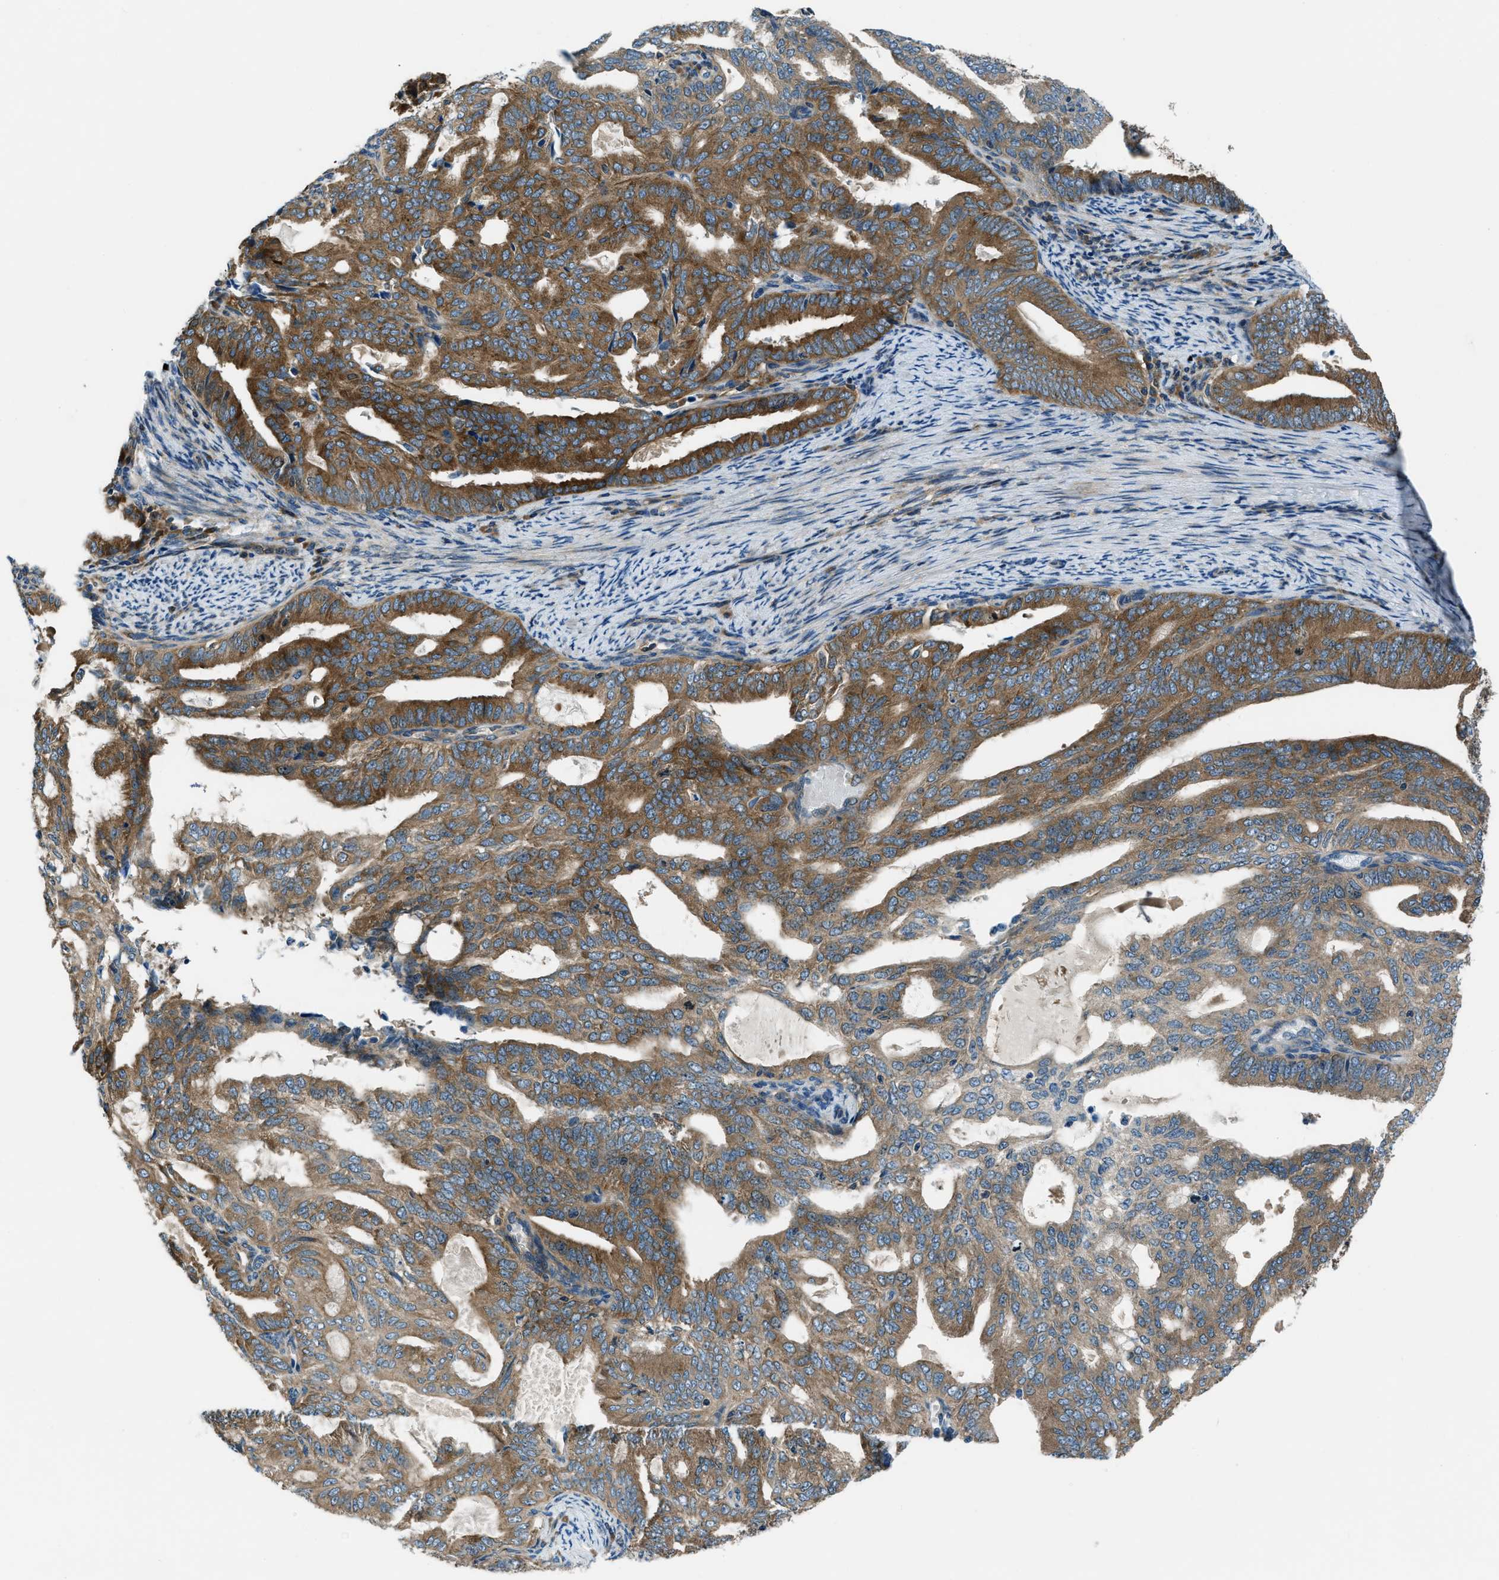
{"staining": {"intensity": "strong", "quantity": ">75%", "location": "cytoplasmic/membranous"}, "tissue": "endometrial cancer", "cell_type": "Tumor cells", "image_type": "cancer", "snomed": [{"axis": "morphology", "description": "Adenocarcinoma, NOS"}, {"axis": "topography", "description": "Endometrium"}], "caption": "Immunohistochemical staining of human endometrial adenocarcinoma demonstrates high levels of strong cytoplasmic/membranous protein expression in about >75% of tumor cells.", "gene": "ARFGAP2", "patient": {"sex": "female", "age": 58}}